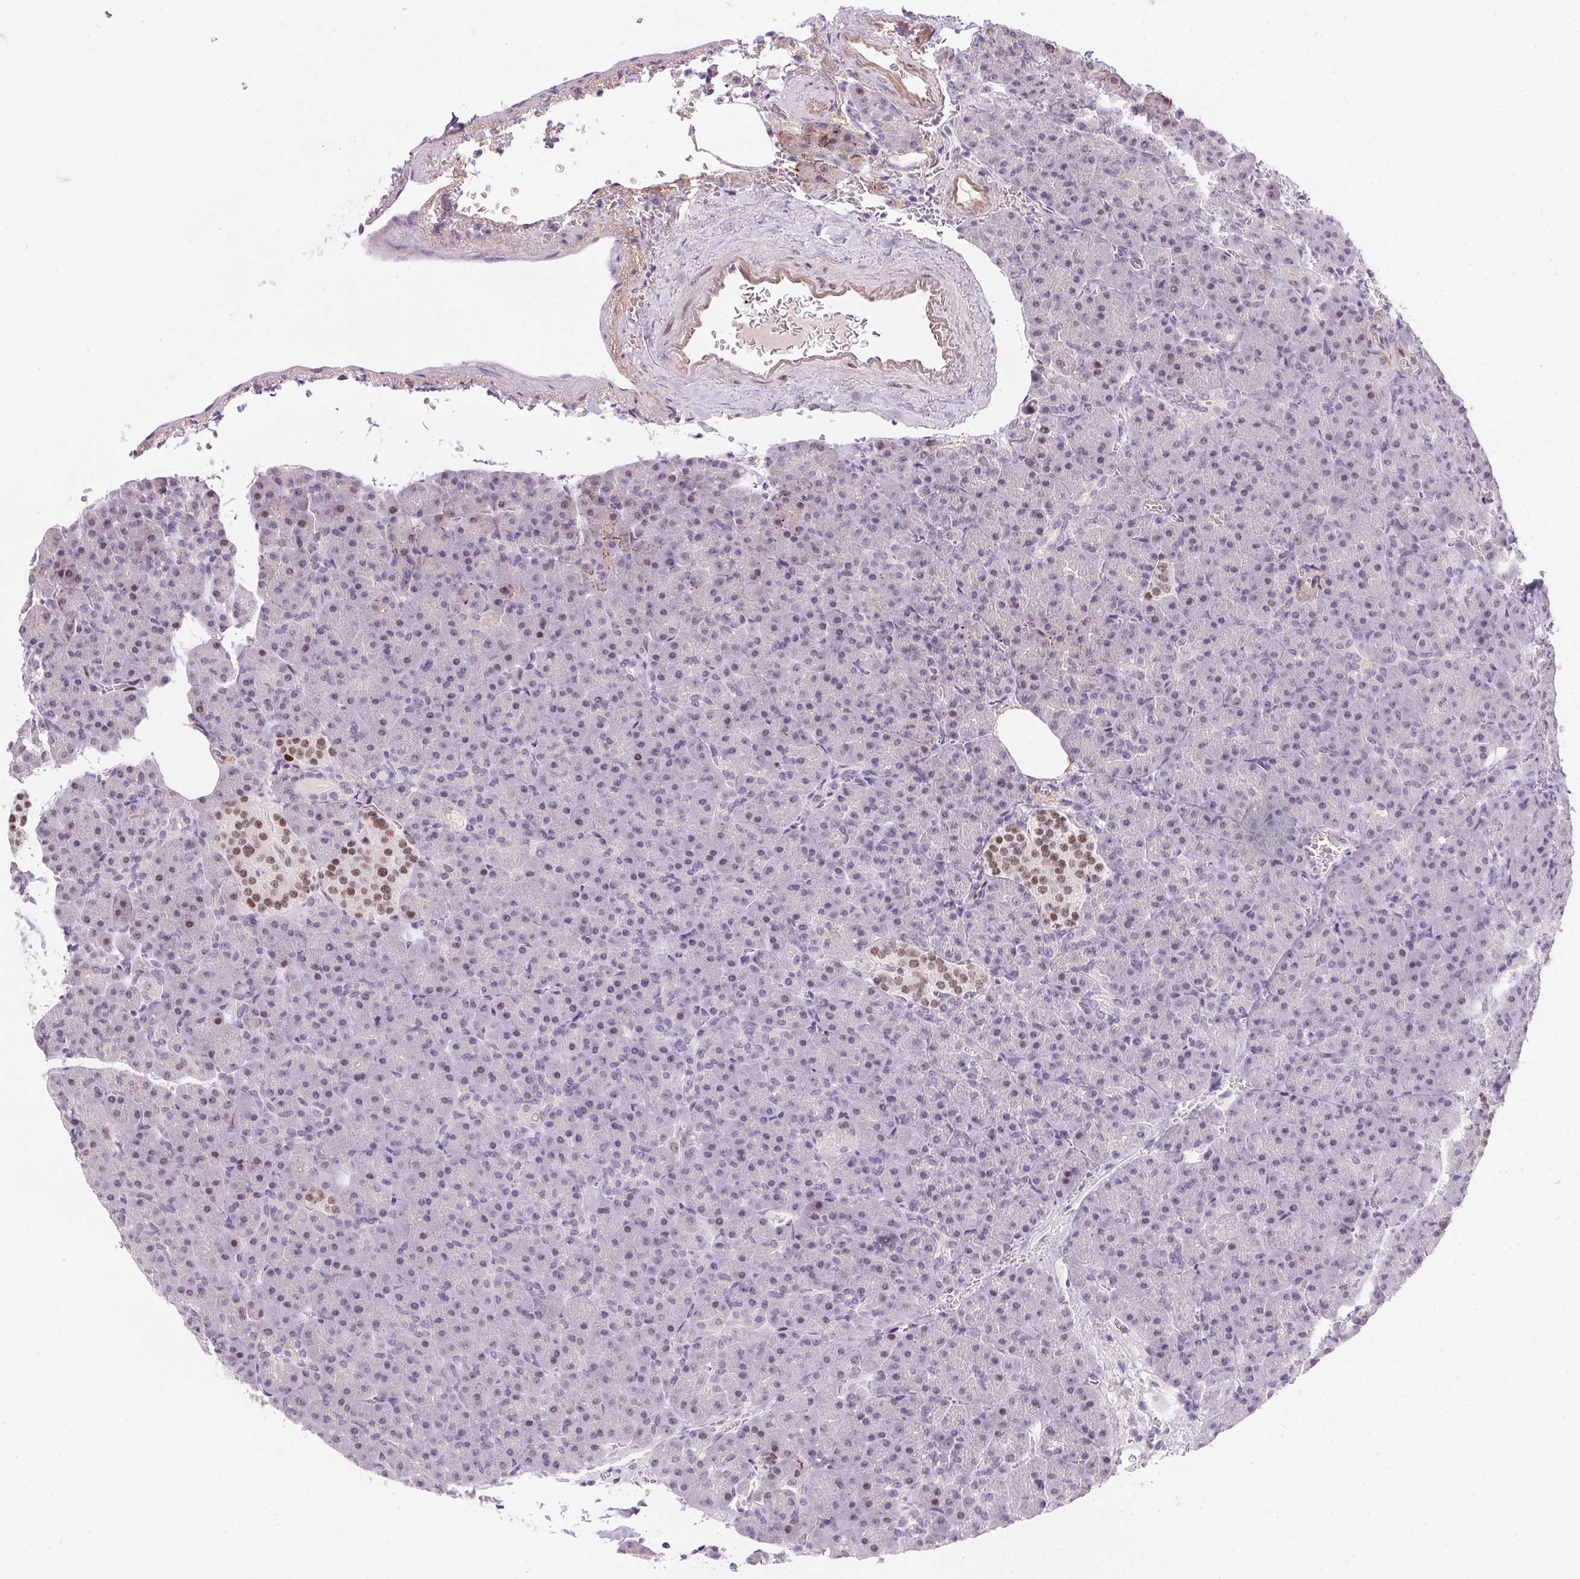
{"staining": {"intensity": "negative", "quantity": "none", "location": "none"}, "tissue": "pancreas", "cell_type": "Exocrine glandular cells", "image_type": "normal", "snomed": [{"axis": "morphology", "description": "Normal tissue, NOS"}, {"axis": "topography", "description": "Pancreas"}], "caption": "Photomicrograph shows no significant protein expression in exocrine glandular cells of benign pancreas. (DAB IHC visualized using brightfield microscopy, high magnification).", "gene": "SP9", "patient": {"sex": "female", "age": 74}}